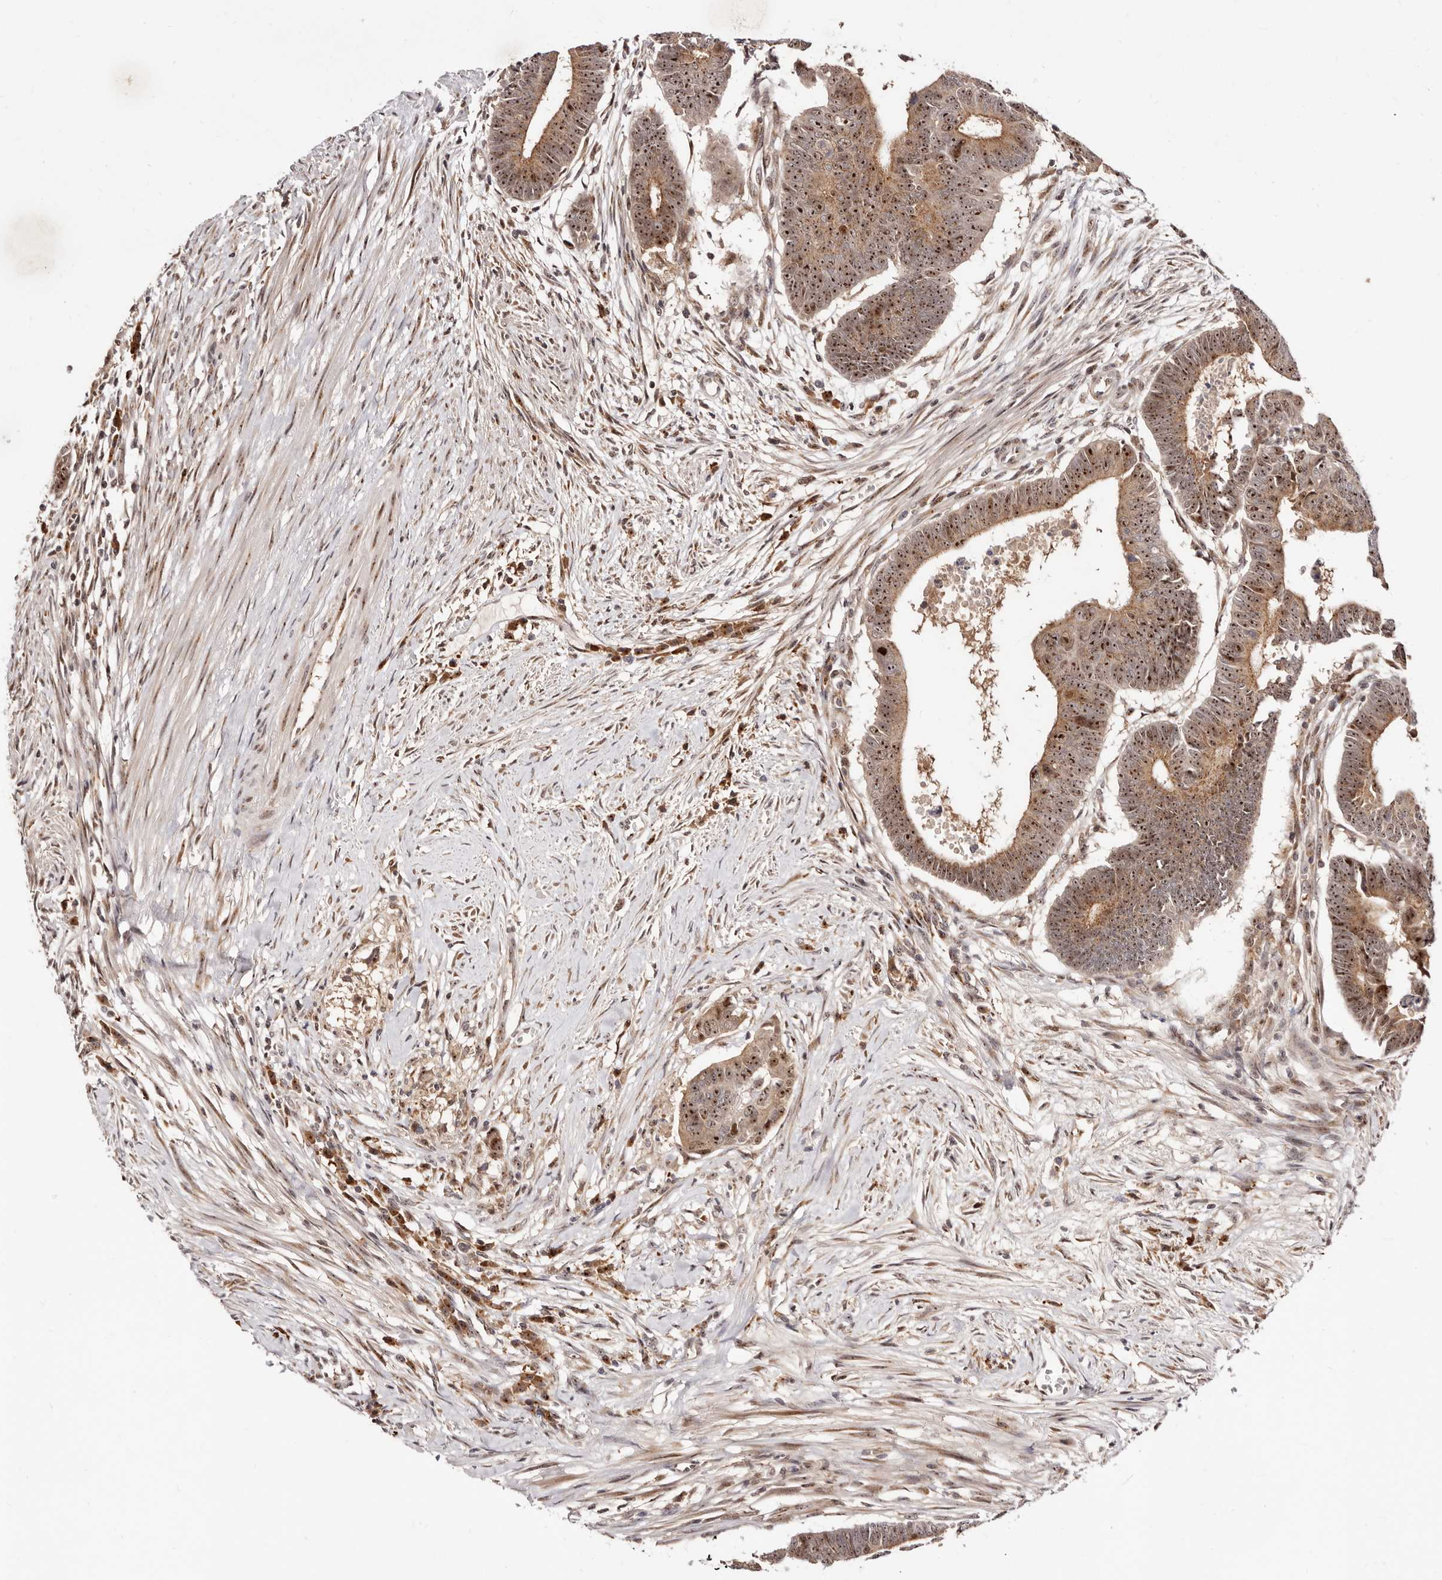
{"staining": {"intensity": "strong", "quantity": ">75%", "location": "cytoplasmic/membranous,nuclear"}, "tissue": "colorectal cancer", "cell_type": "Tumor cells", "image_type": "cancer", "snomed": [{"axis": "morphology", "description": "Adenocarcinoma, NOS"}, {"axis": "topography", "description": "Rectum"}], "caption": "Immunohistochemical staining of colorectal cancer (adenocarcinoma) shows high levels of strong cytoplasmic/membranous and nuclear staining in approximately >75% of tumor cells.", "gene": "APOL6", "patient": {"sex": "female", "age": 65}}